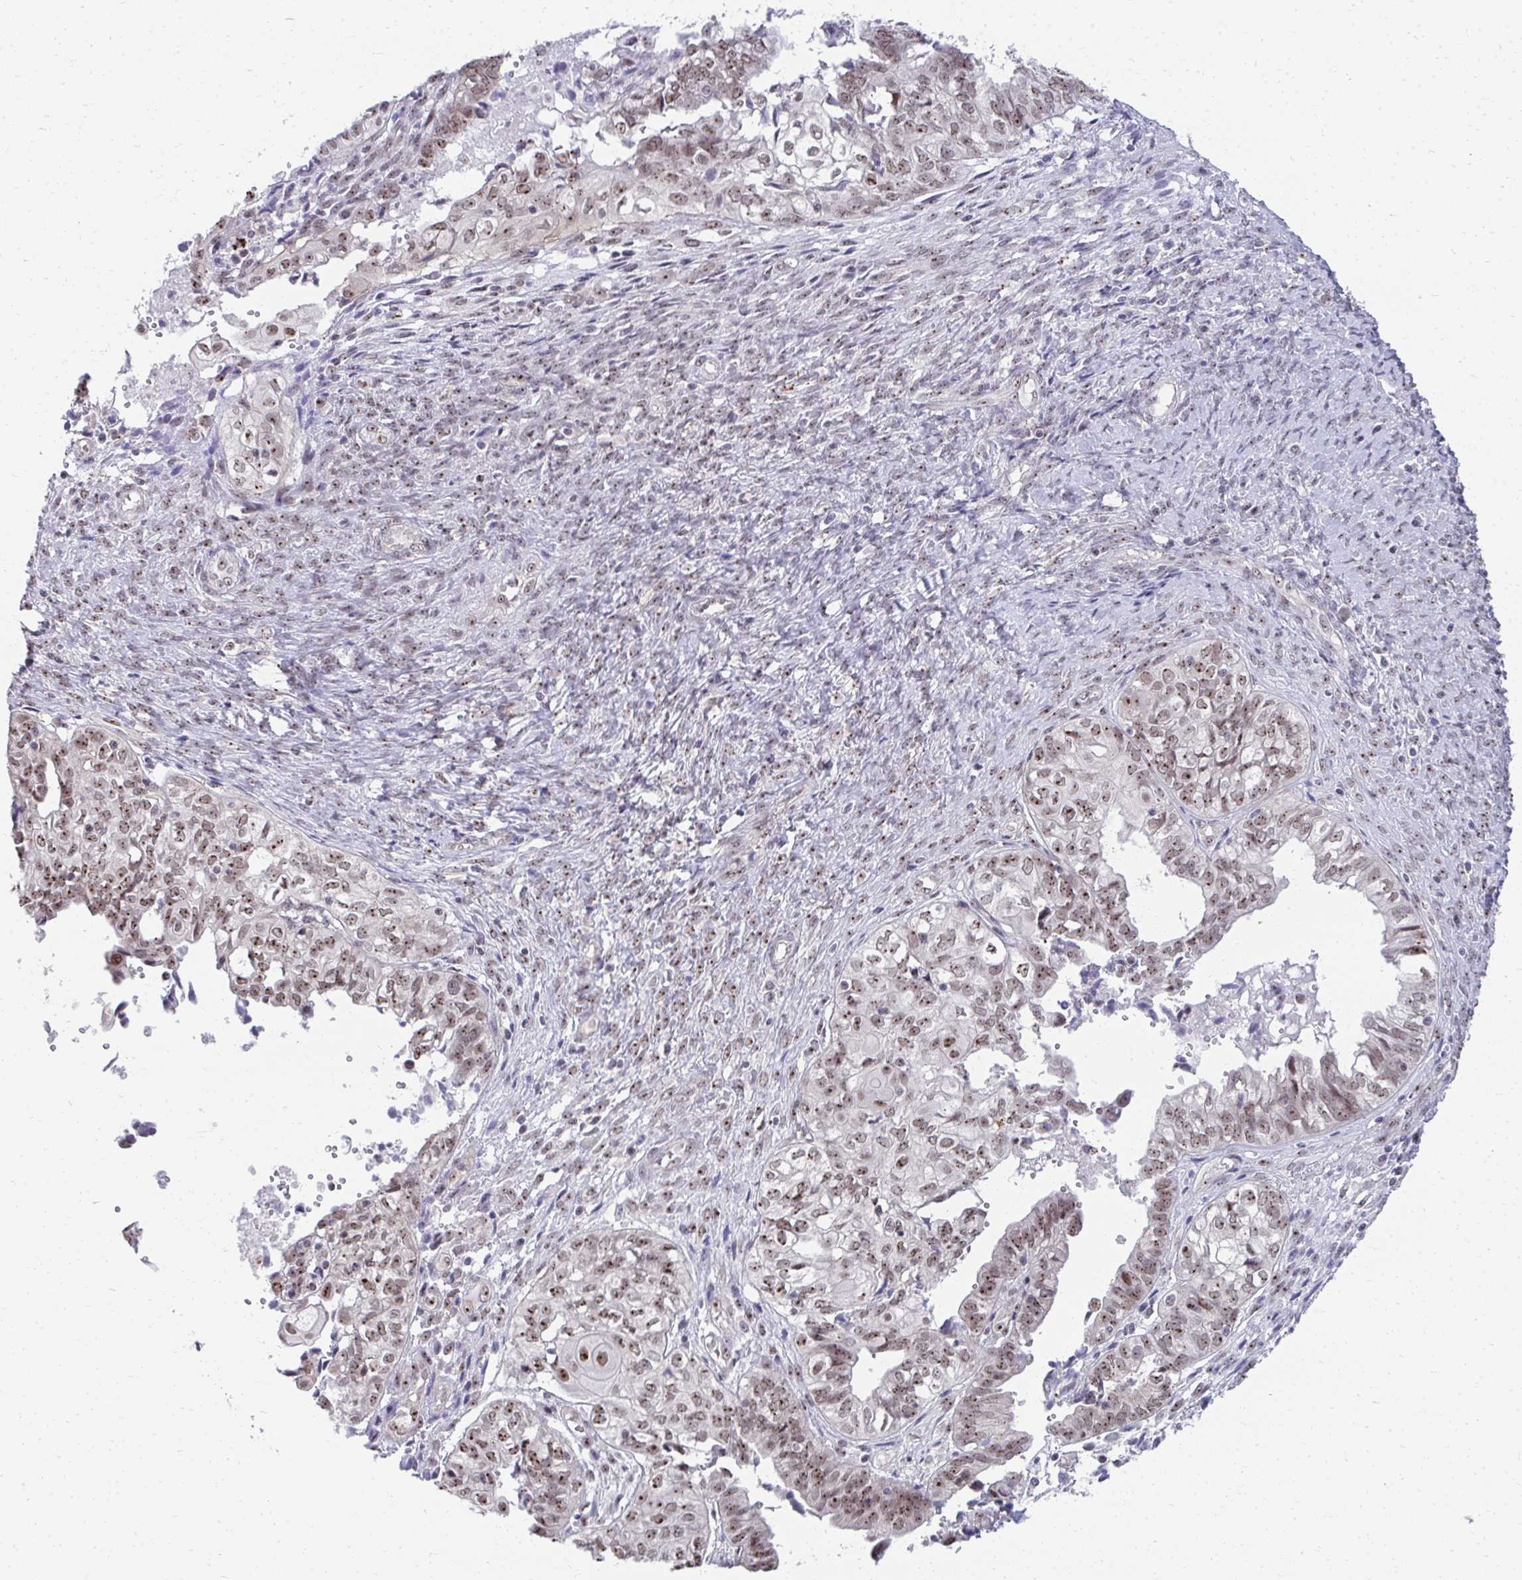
{"staining": {"intensity": "weak", "quantity": "25%-75%", "location": "nuclear"}, "tissue": "ovarian cancer", "cell_type": "Tumor cells", "image_type": "cancer", "snomed": [{"axis": "morphology", "description": "Carcinoma, endometroid"}, {"axis": "topography", "description": "Ovary"}], "caption": "This photomicrograph shows immunohistochemistry (IHC) staining of human ovarian cancer (endometroid carcinoma), with low weak nuclear expression in about 25%-75% of tumor cells.", "gene": "HIRA", "patient": {"sex": "female", "age": 64}}